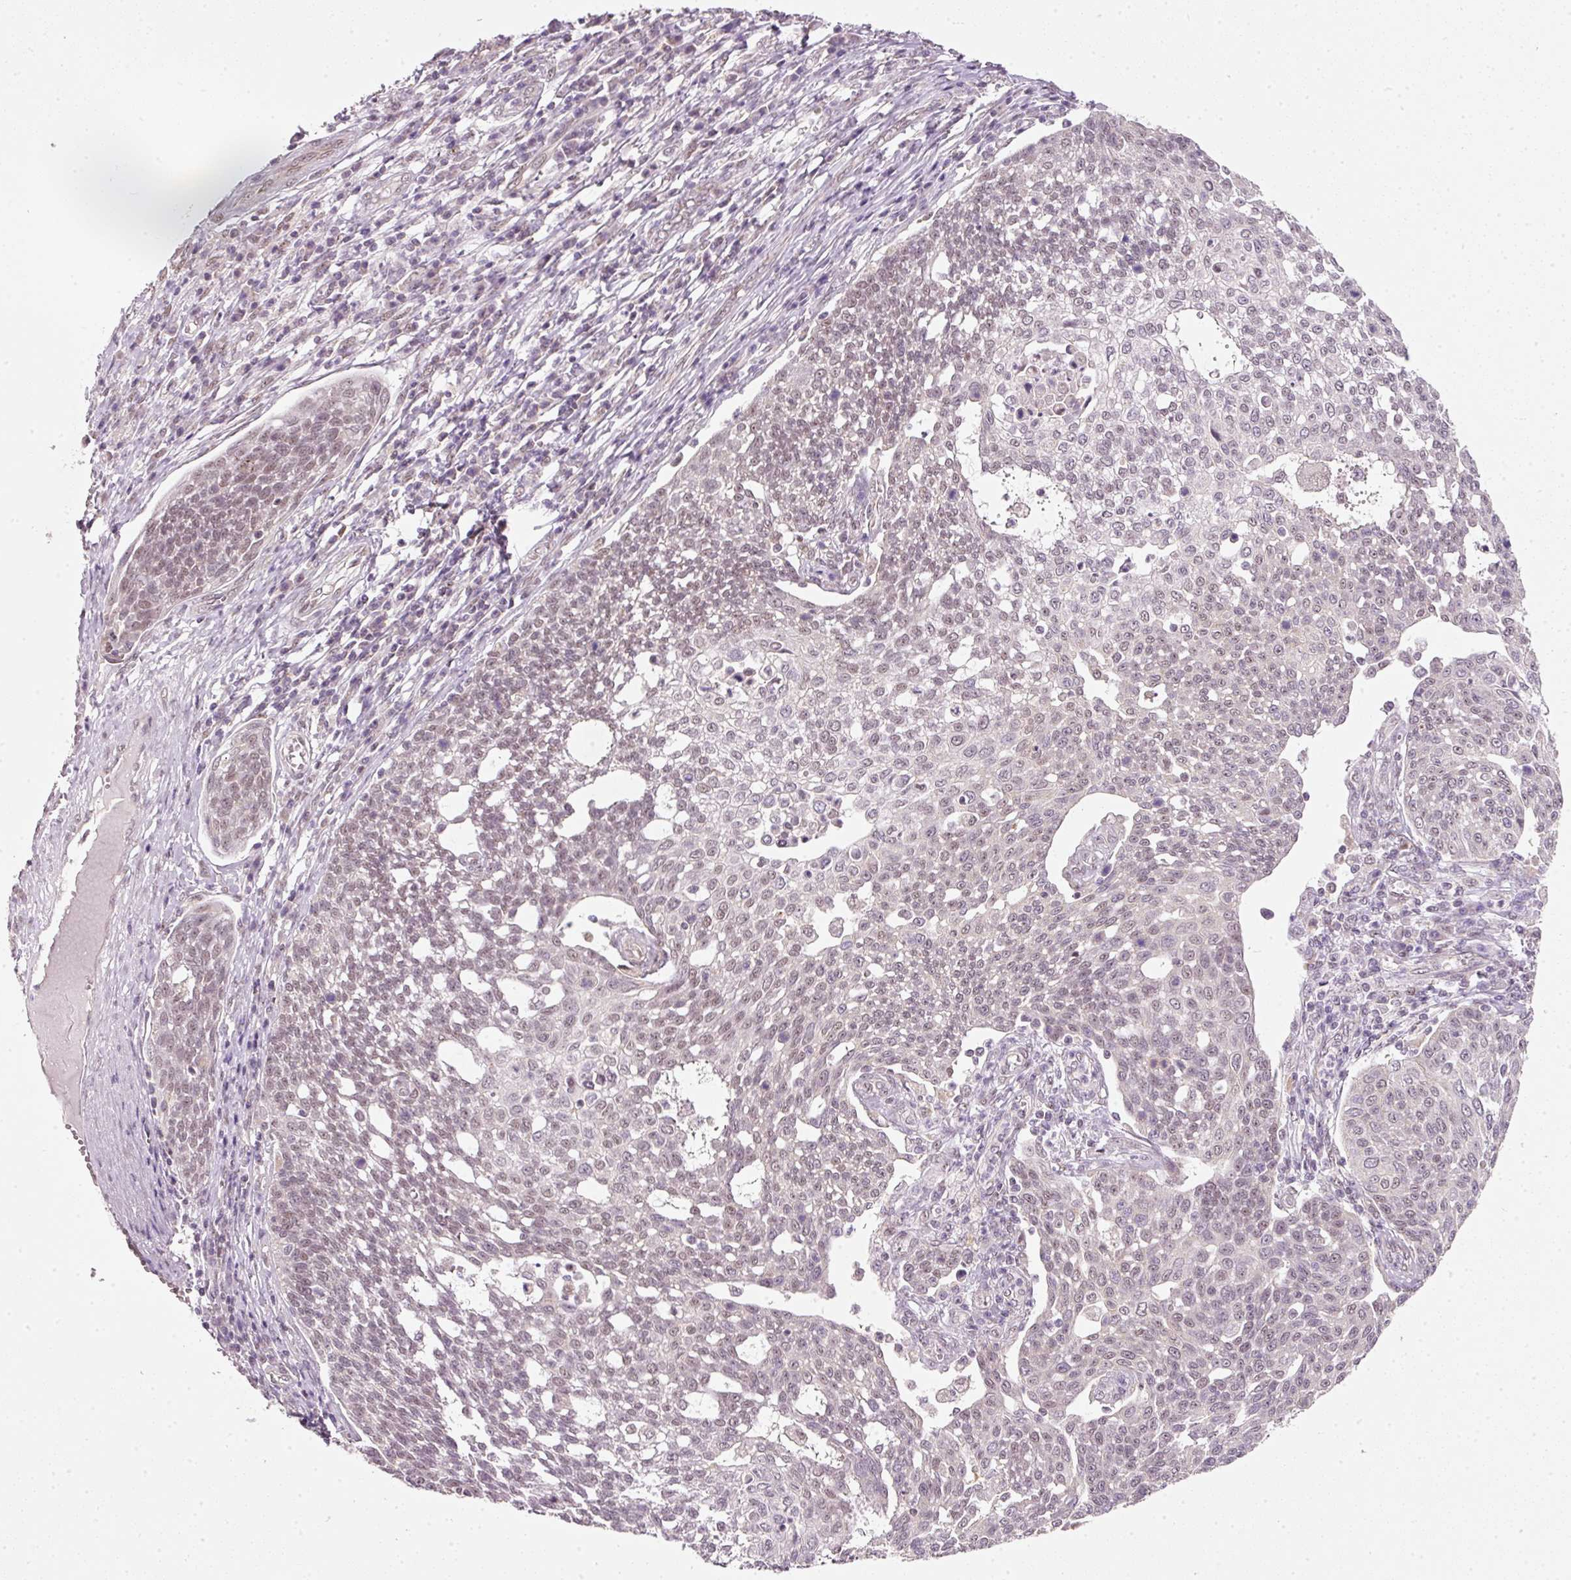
{"staining": {"intensity": "weak", "quantity": "<25%", "location": "nuclear"}, "tissue": "cervical cancer", "cell_type": "Tumor cells", "image_type": "cancer", "snomed": [{"axis": "morphology", "description": "Squamous cell carcinoma, NOS"}, {"axis": "topography", "description": "Cervix"}], "caption": "Immunohistochemistry (IHC) of human cervical cancer exhibits no staining in tumor cells.", "gene": "FSTL3", "patient": {"sex": "female", "age": 34}}